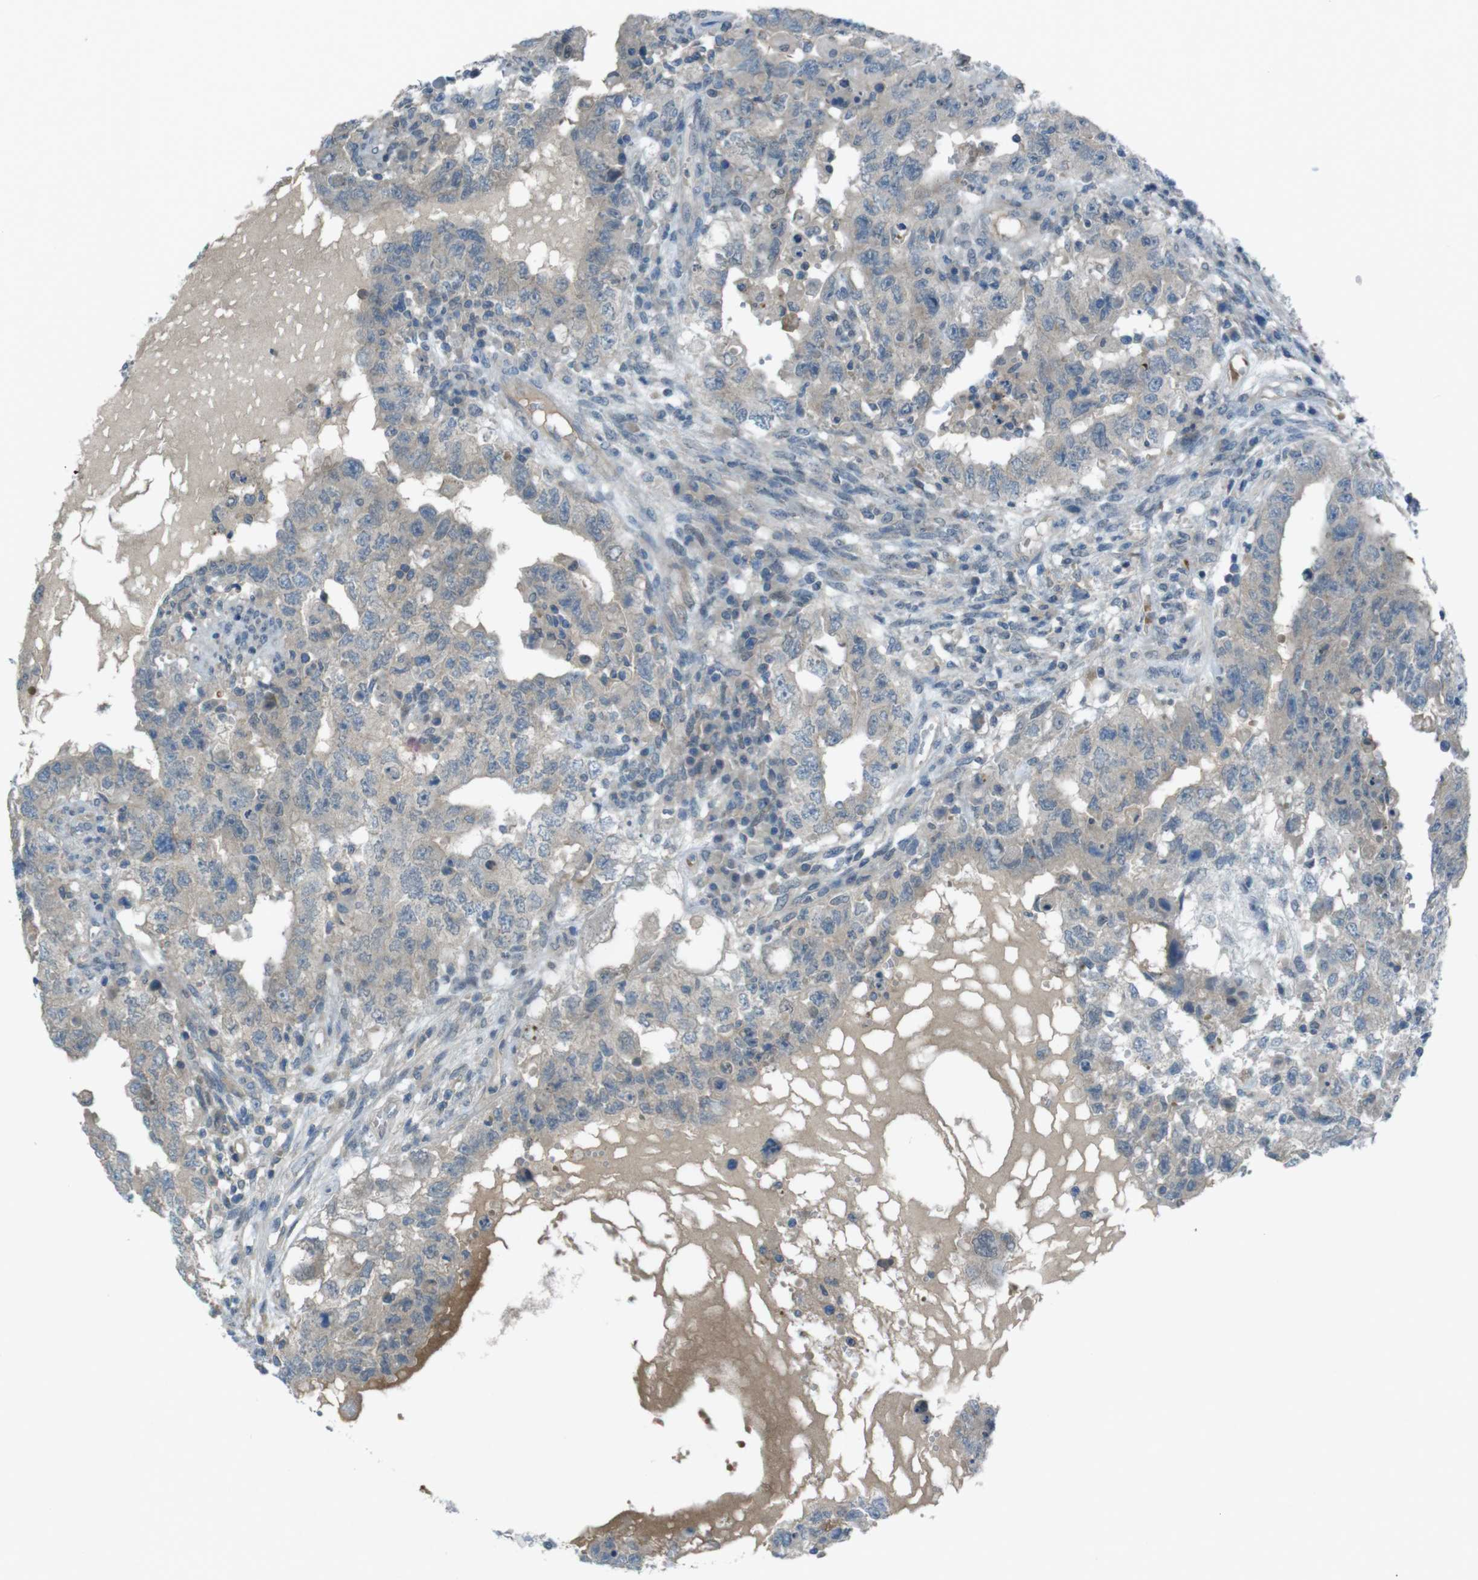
{"staining": {"intensity": "weak", "quantity": "<25%", "location": "cytoplasmic/membranous"}, "tissue": "testis cancer", "cell_type": "Tumor cells", "image_type": "cancer", "snomed": [{"axis": "morphology", "description": "Carcinoma, Embryonal, NOS"}, {"axis": "topography", "description": "Testis"}], "caption": "A photomicrograph of testis cancer (embryonal carcinoma) stained for a protein reveals no brown staining in tumor cells.", "gene": "ZDHHC20", "patient": {"sex": "male", "age": 26}}